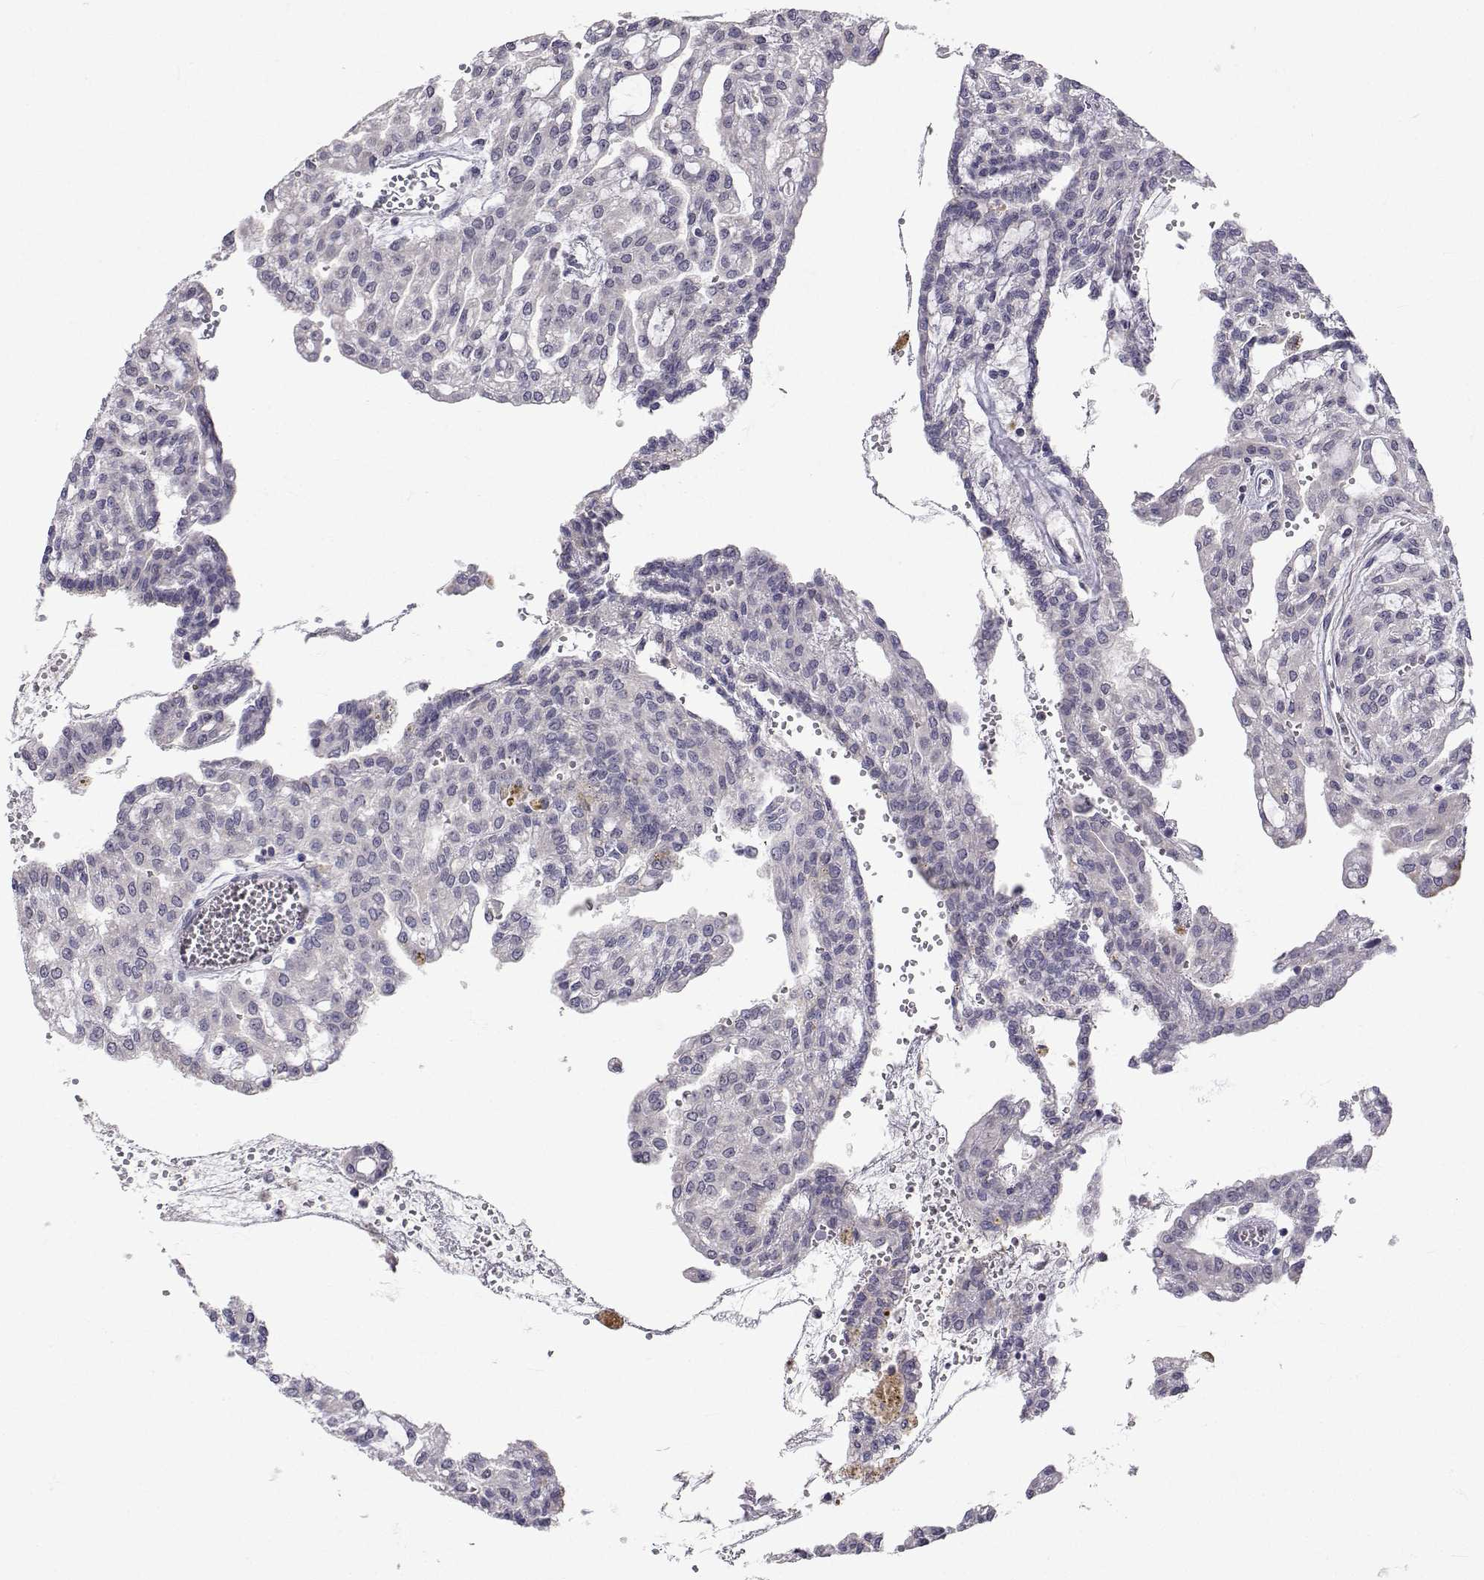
{"staining": {"intensity": "negative", "quantity": "none", "location": "none"}, "tissue": "renal cancer", "cell_type": "Tumor cells", "image_type": "cancer", "snomed": [{"axis": "morphology", "description": "Adenocarcinoma, NOS"}, {"axis": "topography", "description": "Kidney"}], "caption": "A histopathology image of human renal adenocarcinoma is negative for staining in tumor cells.", "gene": "SLC6A3", "patient": {"sex": "male", "age": 63}}